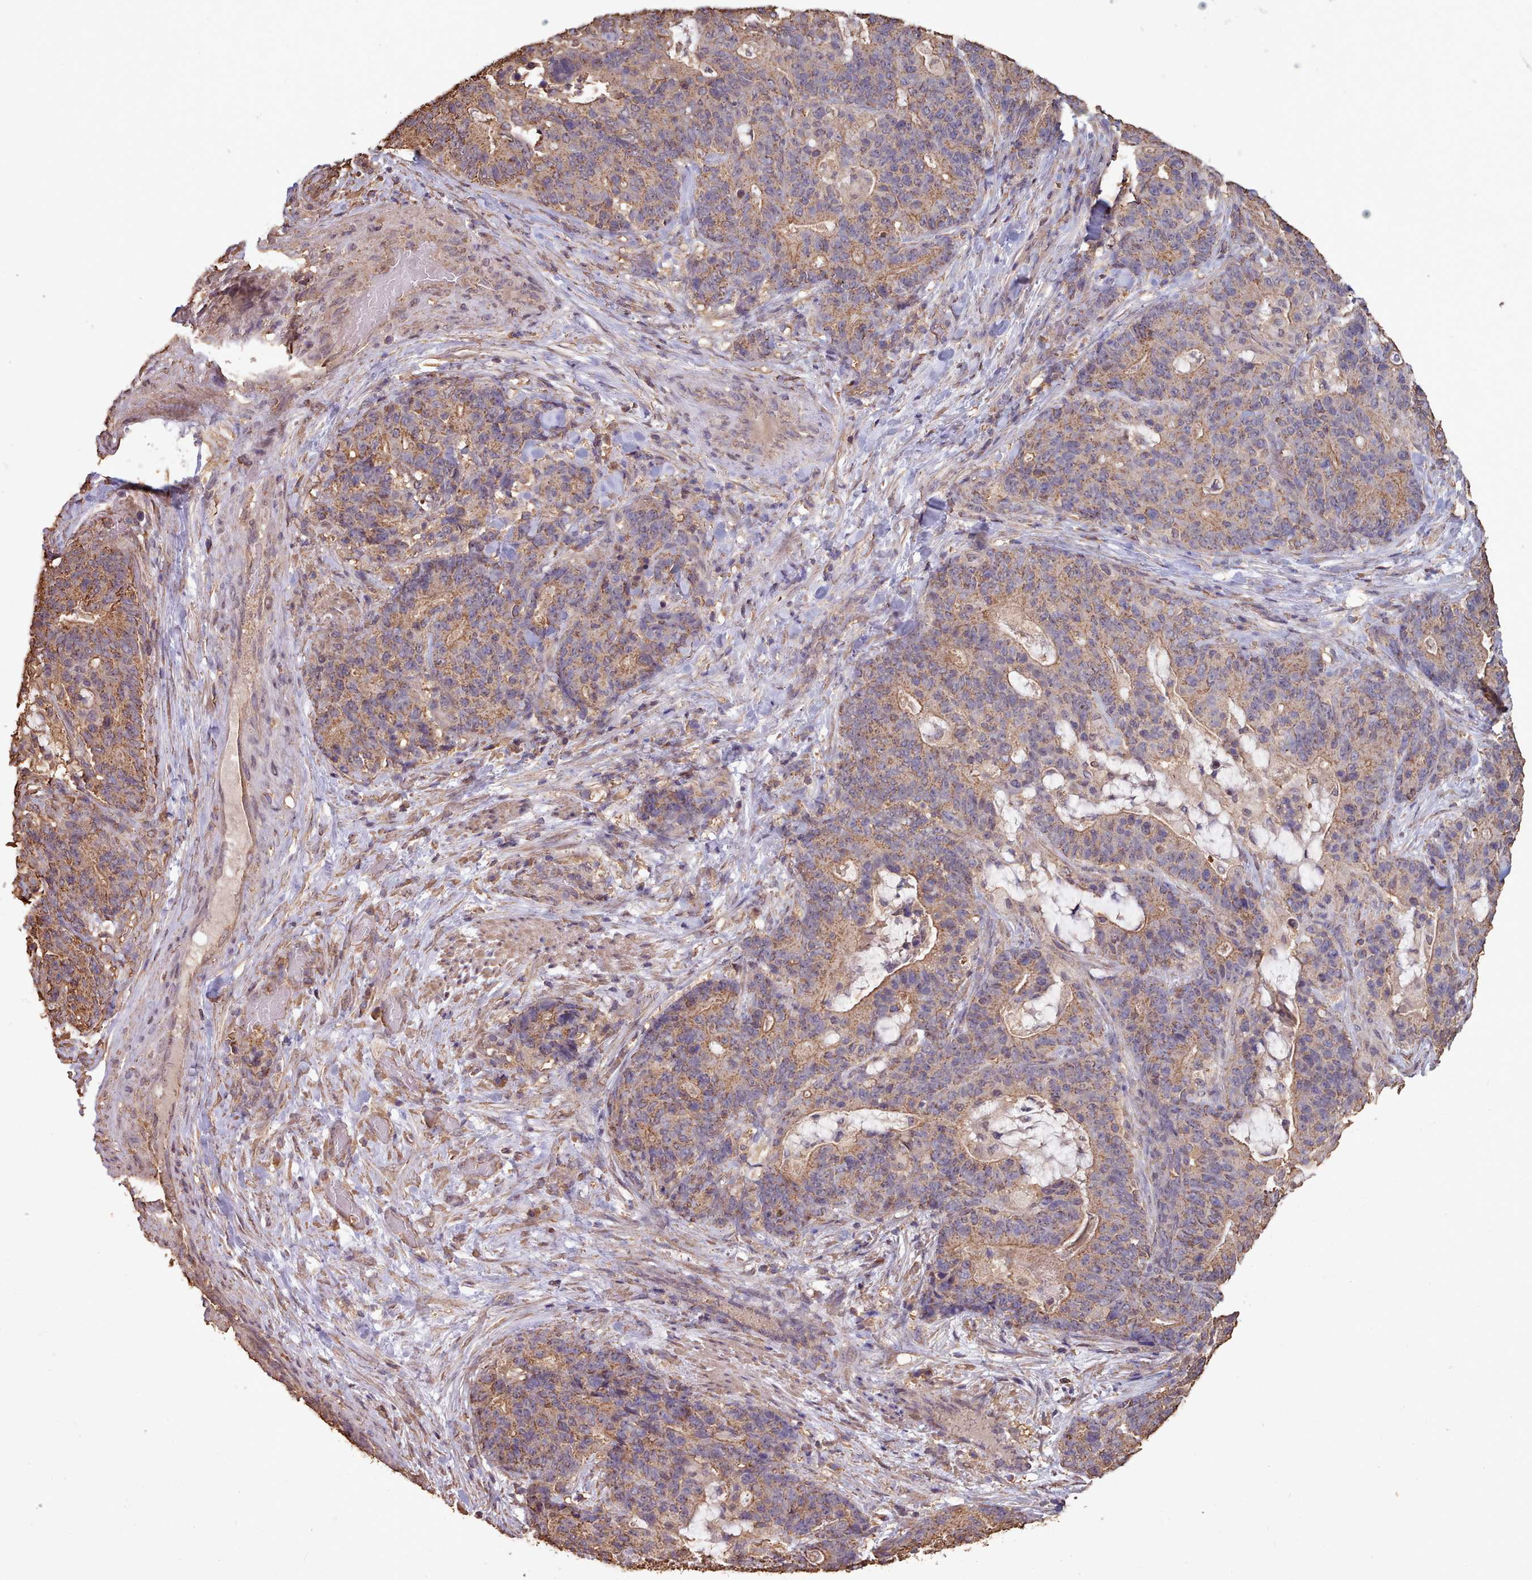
{"staining": {"intensity": "weak", "quantity": ">75%", "location": "cytoplasmic/membranous"}, "tissue": "stomach cancer", "cell_type": "Tumor cells", "image_type": "cancer", "snomed": [{"axis": "morphology", "description": "Normal tissue, NOS"}, {"axis": "morphology", "description": "Adenocarcinoma, NOS"}, {"axis": "topography", "description": "Stomach"}], "caption": "DAB (3,3'-diaminobenzidine) immunohistochemical staining of stomach adenocarcinoma reveals weak cytoplasmic/membranous protein expression in about >75% of tumor cells. The protein is stained brown, and the nuclei are stained in blue (DAB IHC with brightfield microscopy, high magnification).", "gene": "METRN", "patient": {"sex": "female", "age": 64}}